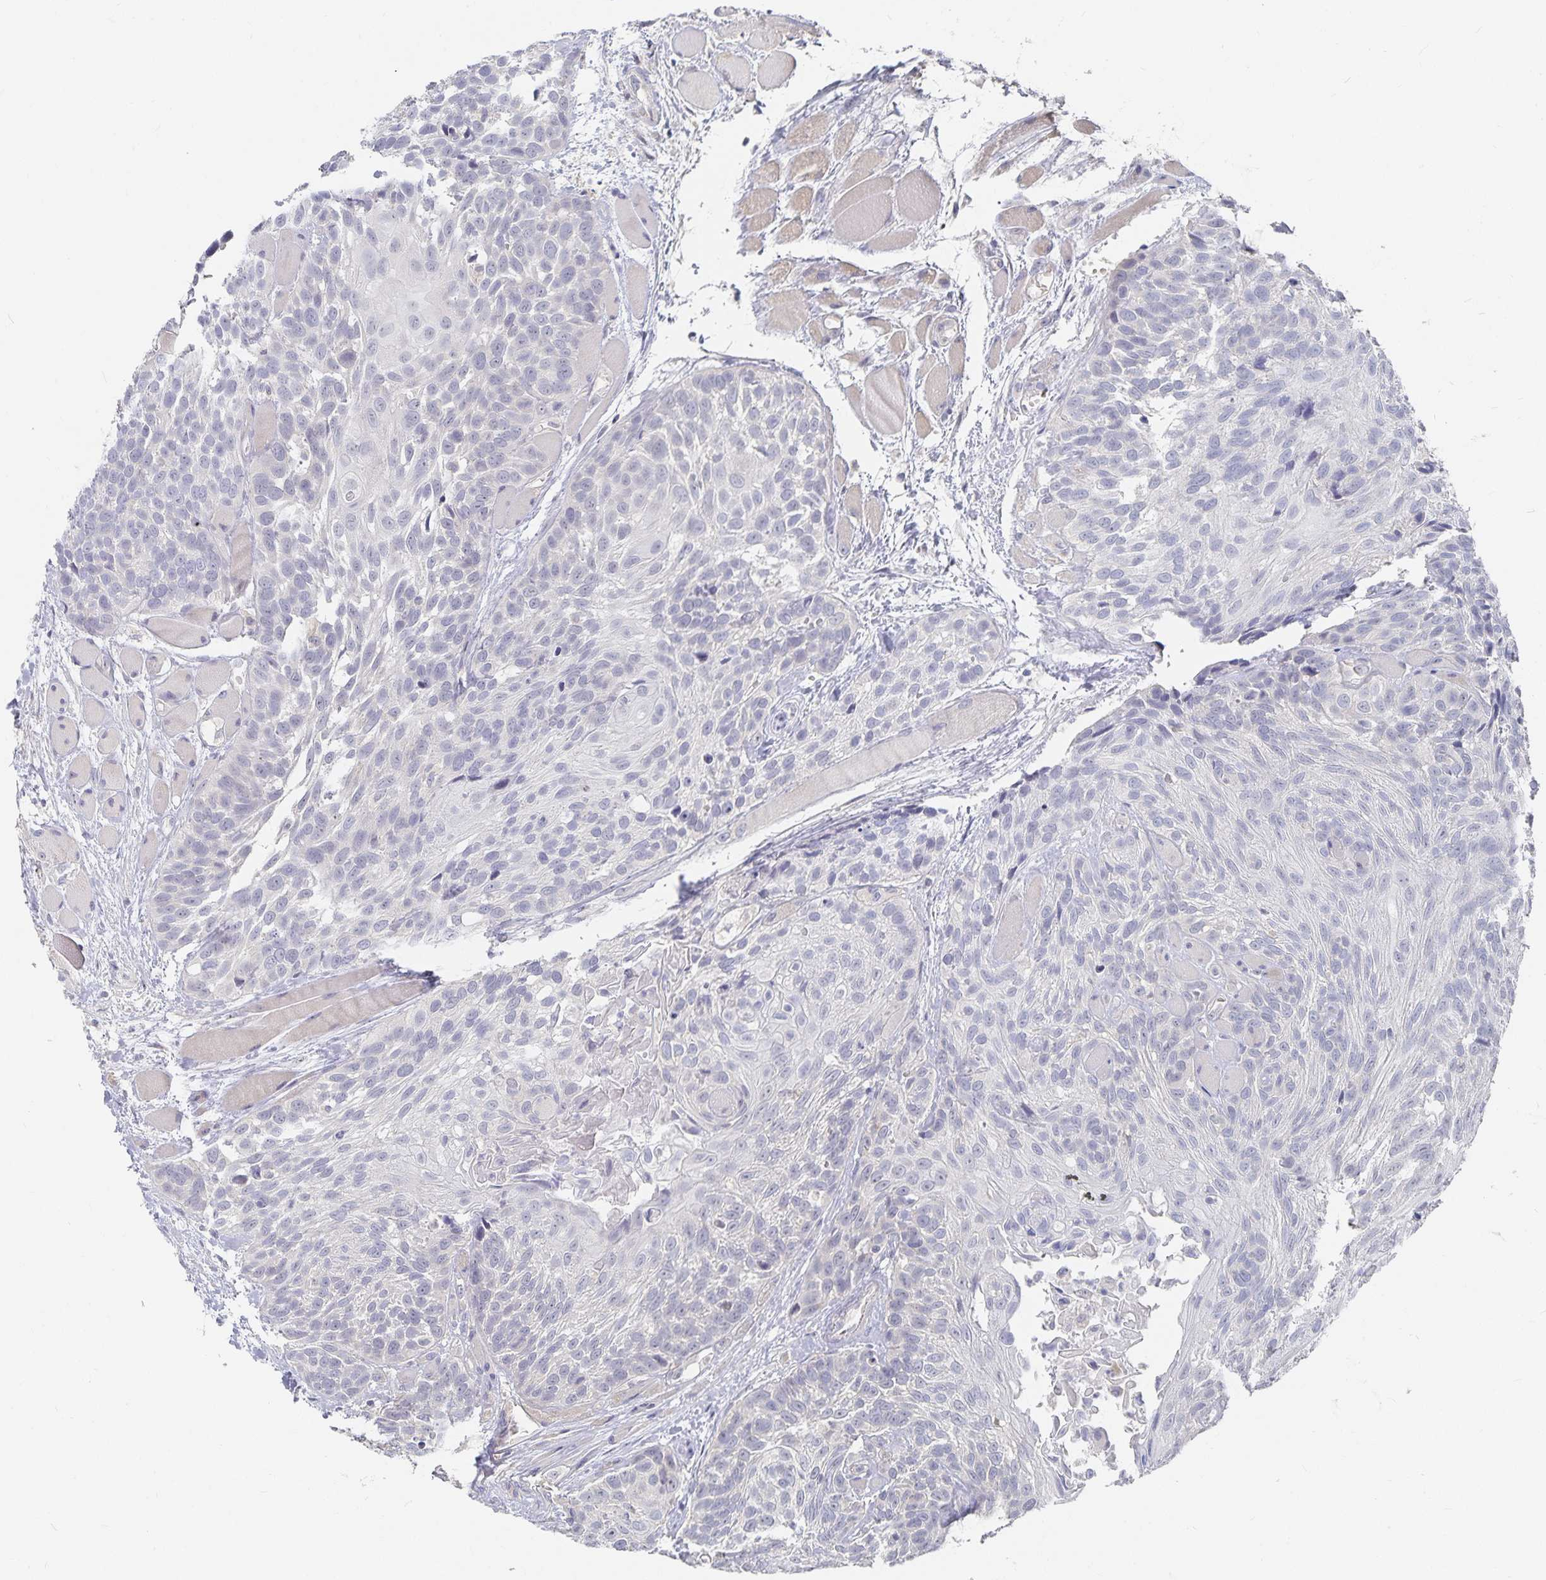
{"staining": {"intensity": "negative", "quantity": "none", "location": "none"}, "tissue": "head and neck cancer", "cell_type": "Tumor cells", "image_type": "cancer", "snomed": [{"axis": "morphology", "description": "Squamous cell carcinoma, NOS"}, {"axis": "topography", "description": "Head-Neck"}], "caption": "An immunohistochemistry (IHC) photomicrograph of head and neck cancer (squamous cell carcinoma) is shown. There is no staining in tumor cells of head and neck cancer (squamous cell carcinoma). Nuclei are stained in blue.", "gene": "DNAH9", "patient": {"sex": "female", "age": 50}}